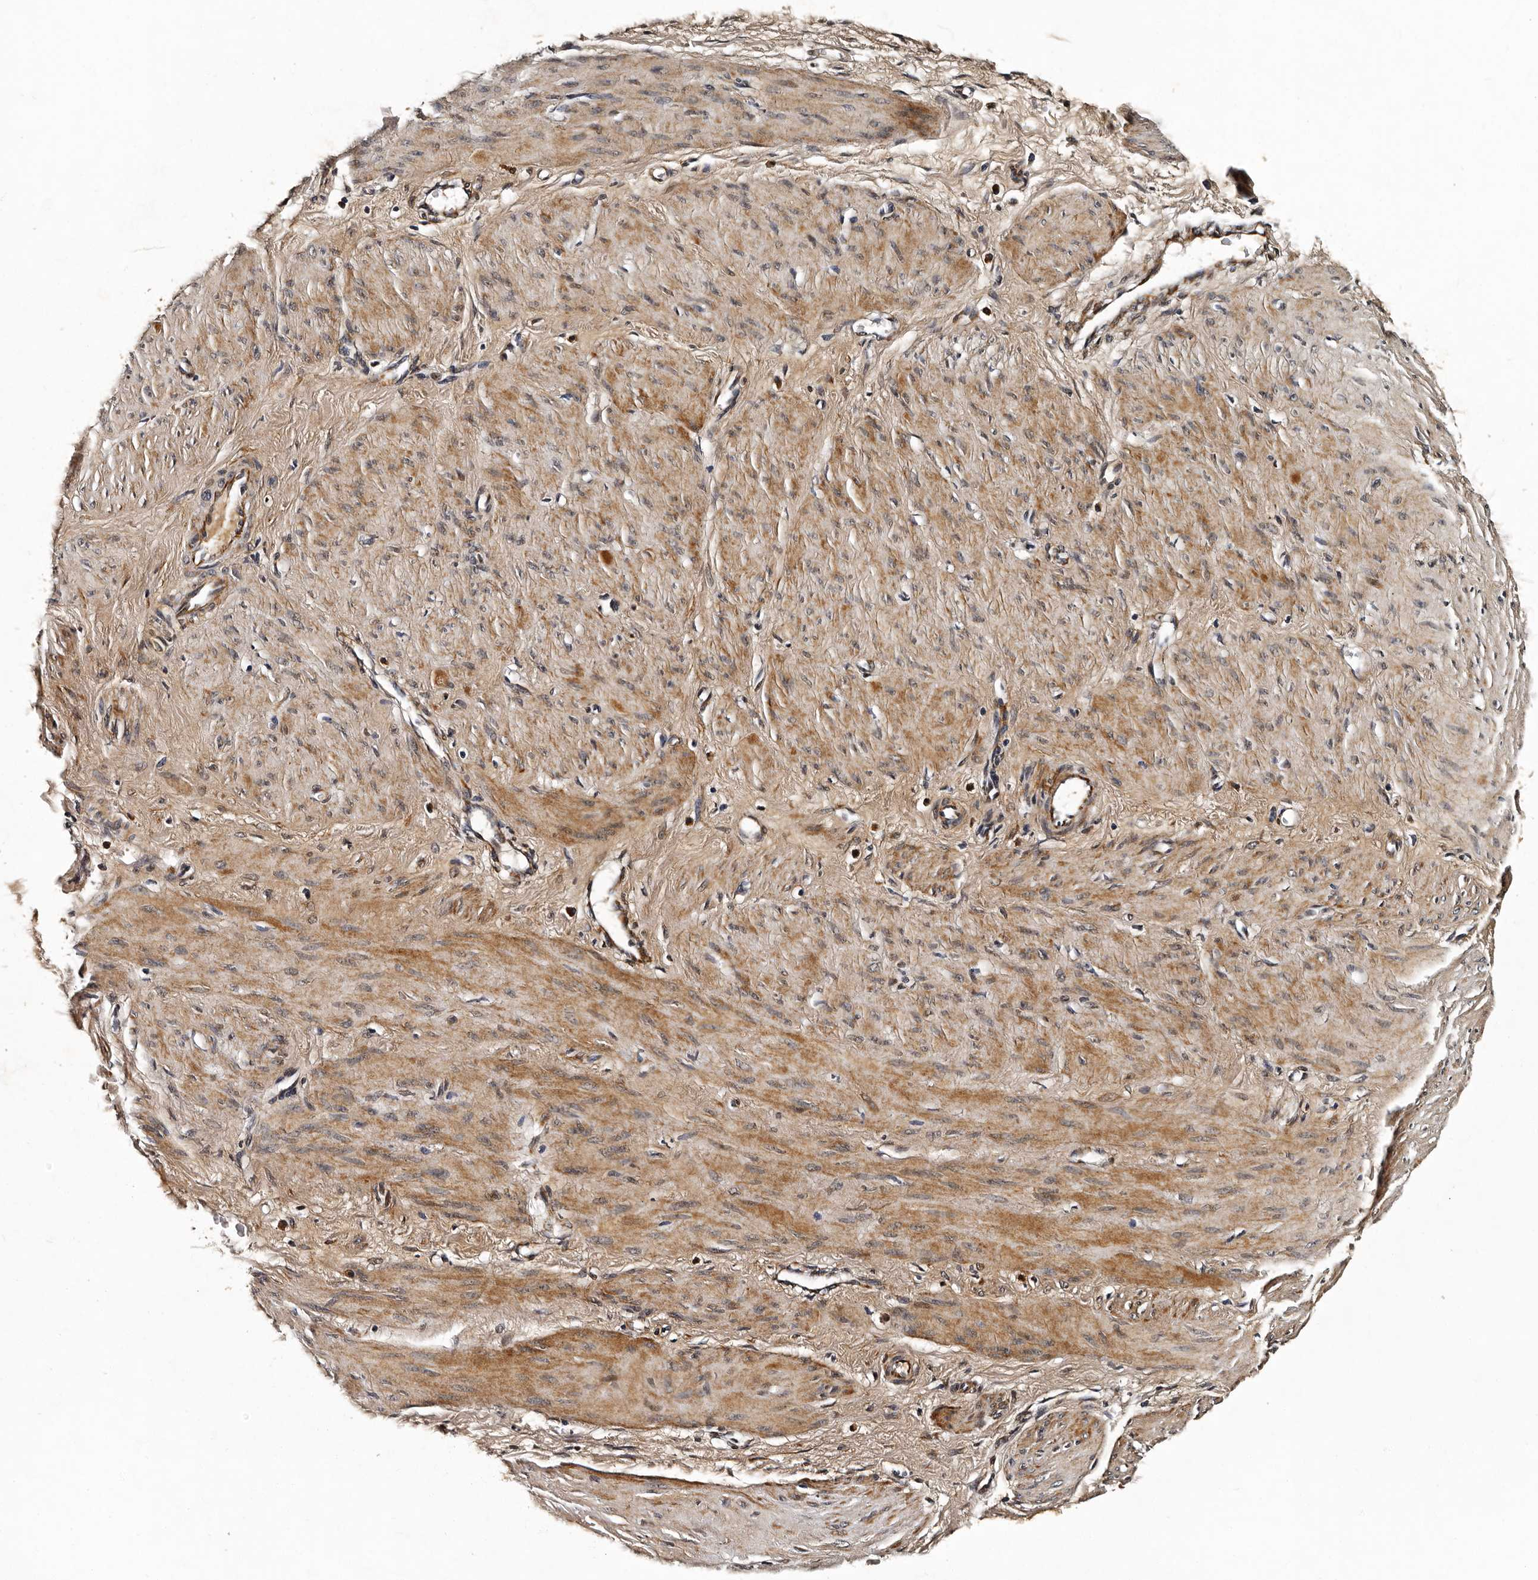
{"staining": {"intensity": "moderate", "quantity": ">75%", "location": "cytoplasmic/membranous"}, "tissue": "smooth muscle", "cell_type": "Smooth muscle cells", "image_type": "normal", "snomed": [{"axis": "morphology", "description": "Normal tissue, NOS"}, {"axis": "topography", "description": "Endometrium"}], "caption": "Unremarkable smooth muscle was stained to show a protein in brown. There is medium levels of moderate cytoplasmic/membranous staining in approximately >75% of smooth muscle cells.", "gene": "CPNE3", "patient": {"sex": "female", "age": 33}}